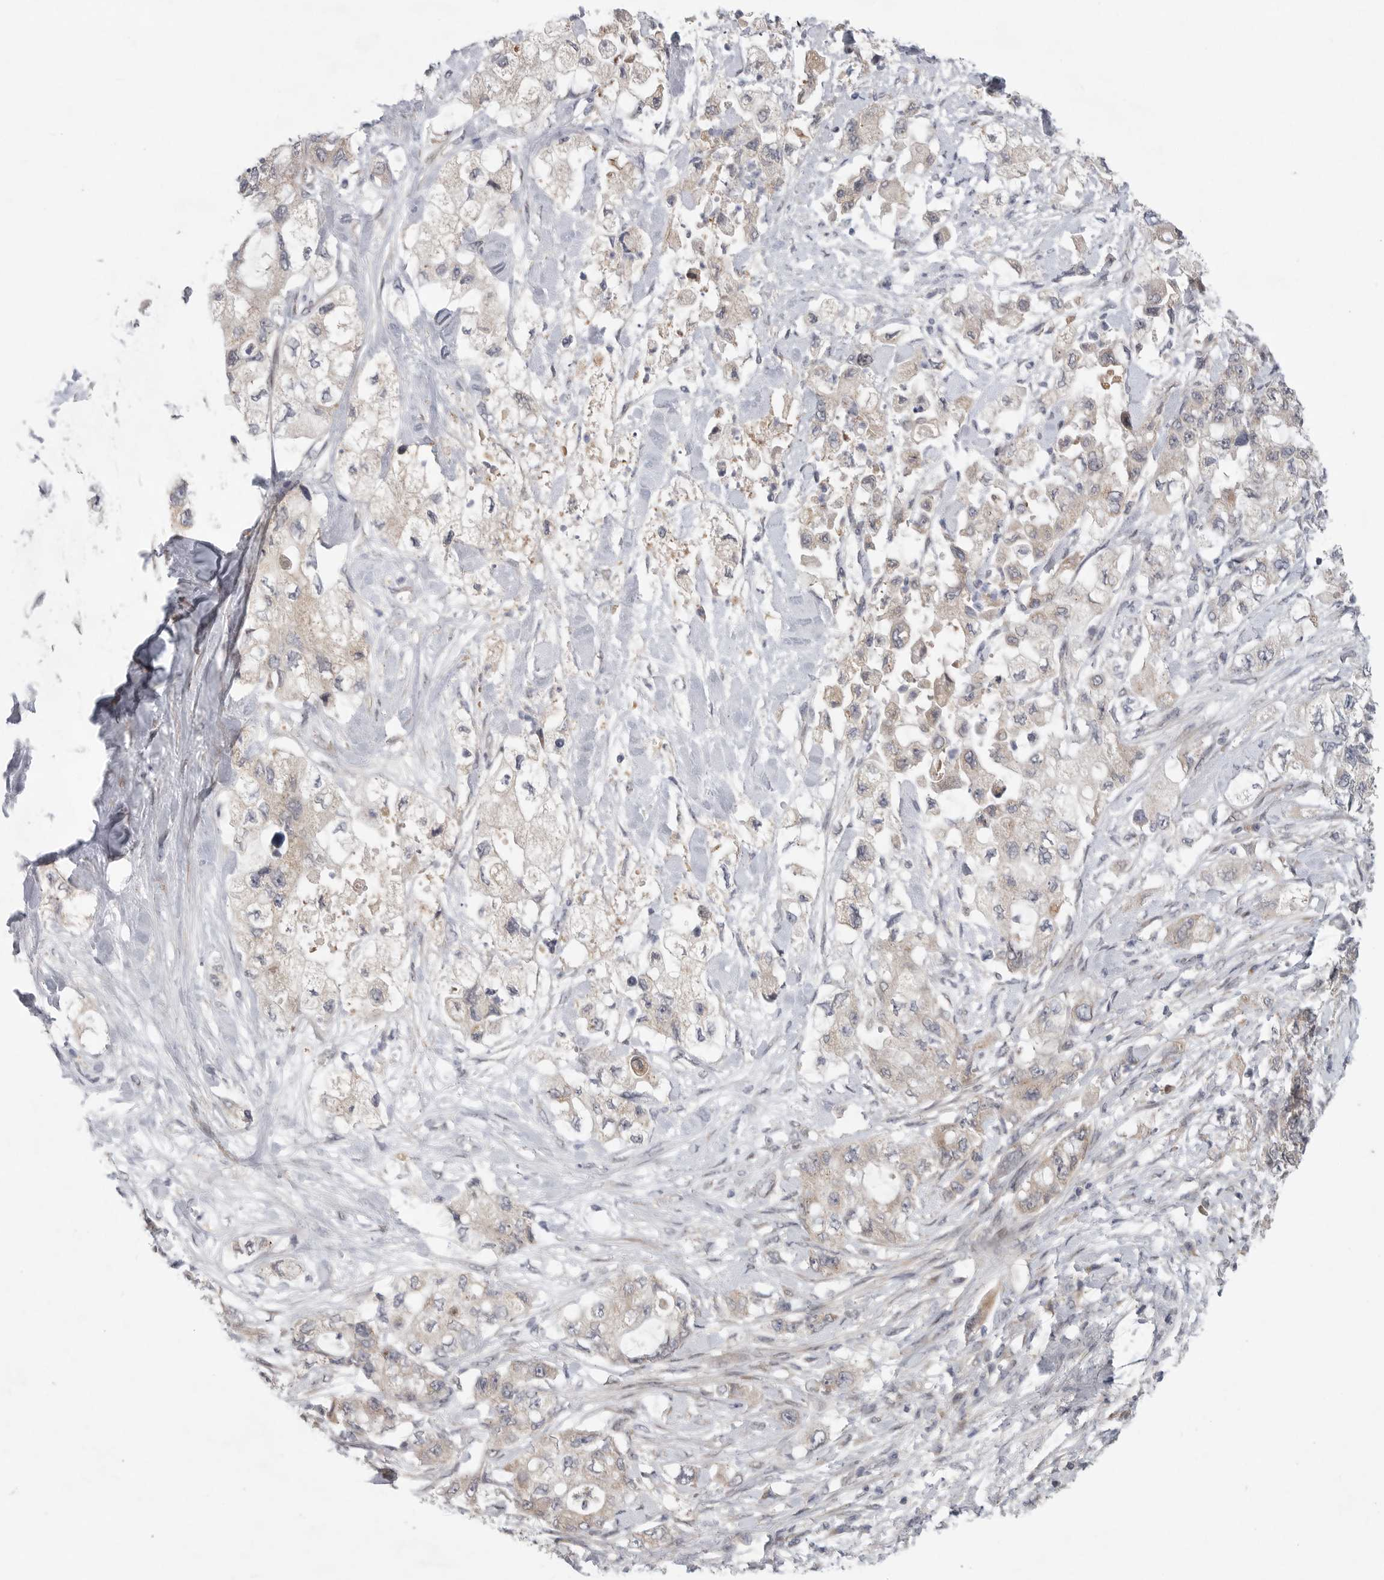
{"staining": {"intensity": "weak", "quantity": "<25%", "location": "cytoplasmic/membranous"}, "tissue": "pancreatic cancer", "cell_type": "Tumor cells", "image_type": "cancer", "snomed": [{"axis": "morphology", "description": "Adenocarcinoma, NOS"}, {"axis": "topography", "description": "Pancreas"}], "caption": "Immunohistochemistry (IHC) image of adenocarcinoma (pancreatic) stained for a protein (brown), which reveals no staining in tumor cells.", "gene": "FBXO43", "patient": {"sex": "female", "age": 73}}